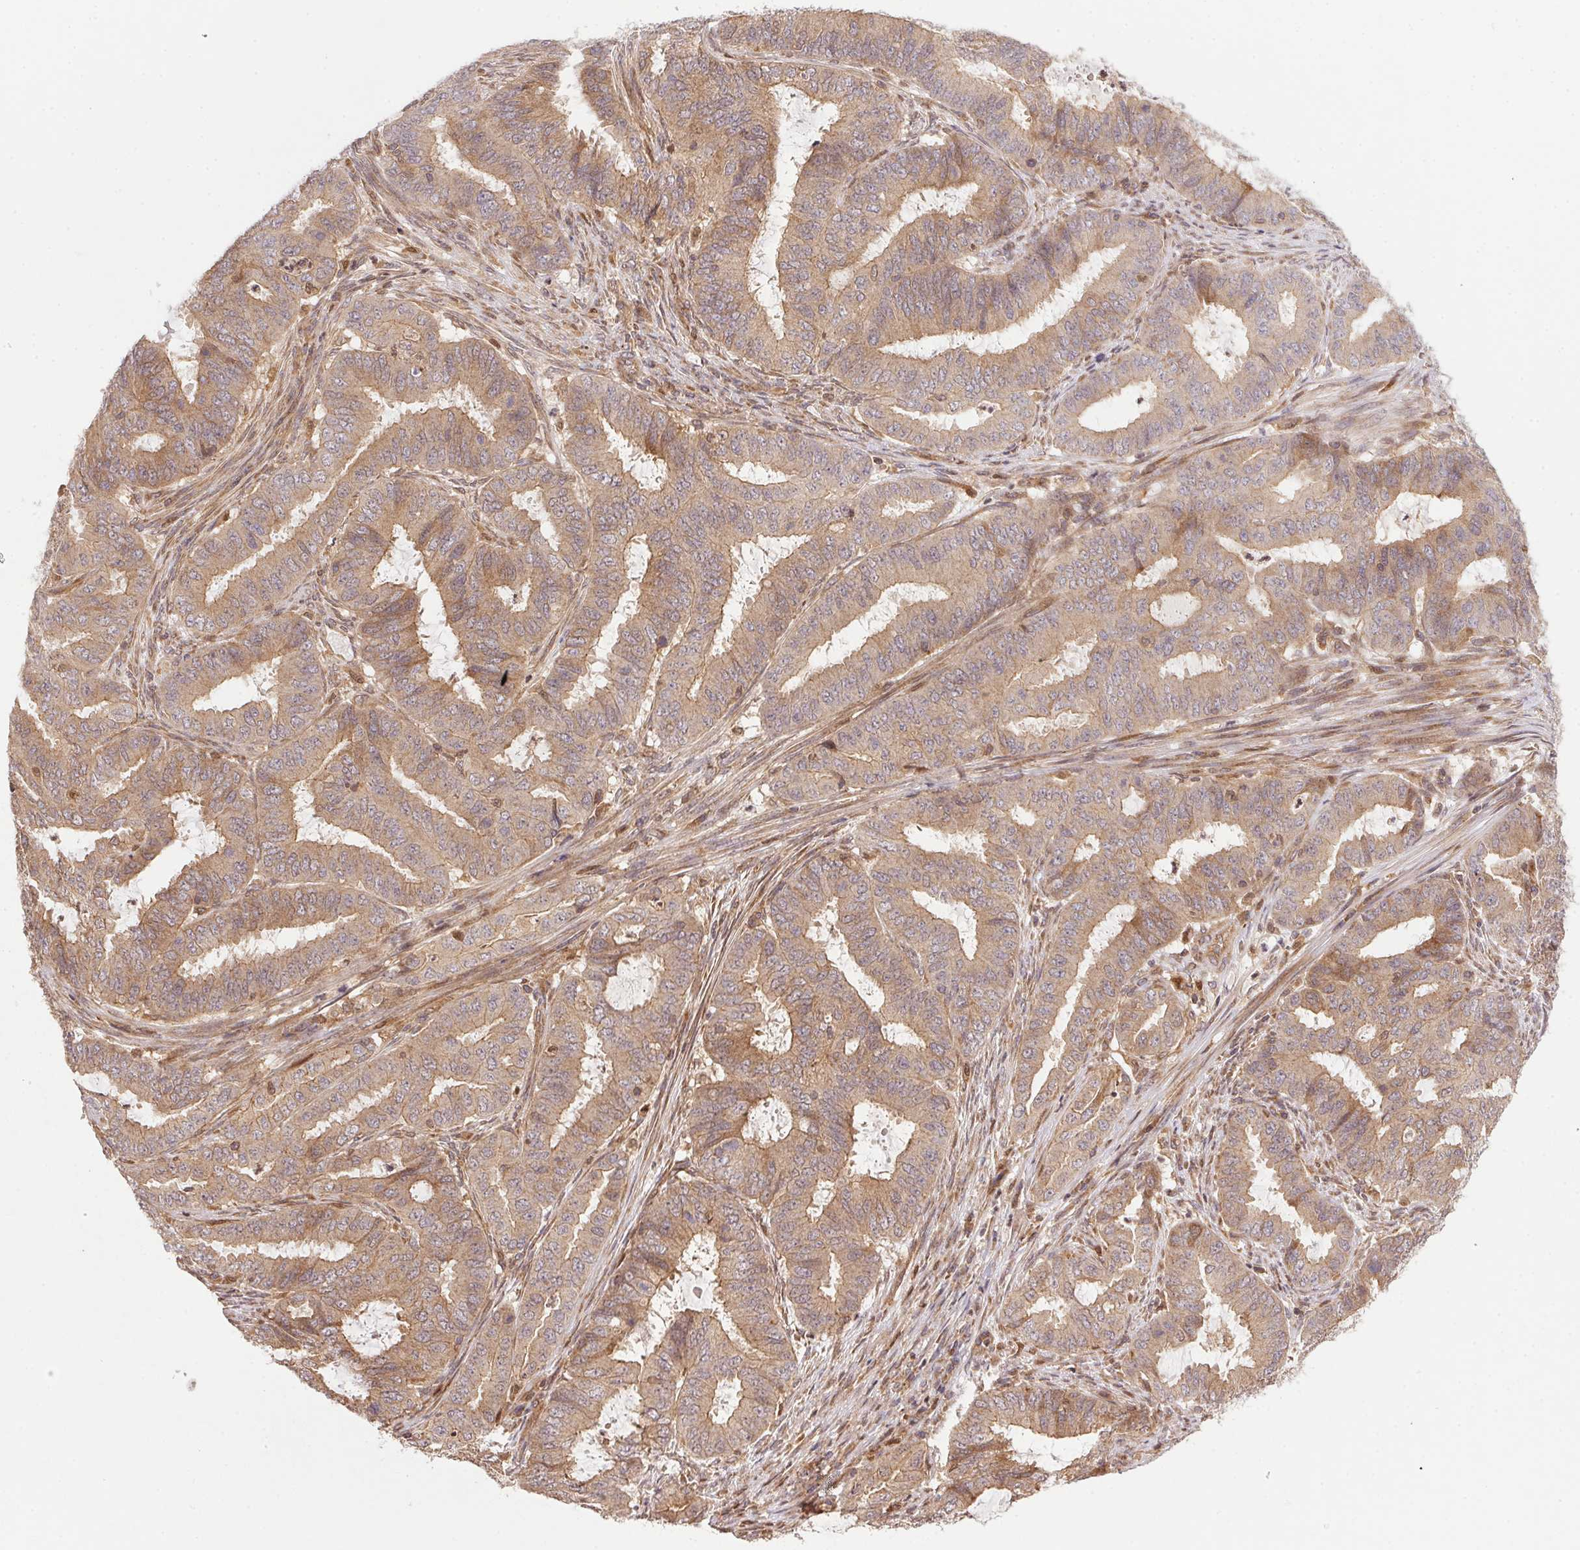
{"staining": {"intensity": "weak", "quantity": ">75%", "location": "cytoplasmic/membranous"}, "tissue": "endometrial cancer", "cell_type": "Tumor cells", "image_type": "cancer", "snomed": [{"axis": "morphology", "description": "Adenocarcinoma, NOS"}, {"axis": "topography", "description": "Endometrium"}], "caption": "An immunohistochemistry (IHC) photomicrograph of tumor tissue is shown. Protein staining in brown labels weak cytoplasmic/membranous positivity in endometrial cancer within tumor cells.", "gene": "MEX3D", "patient": {"sex": "female", "age": 51}}